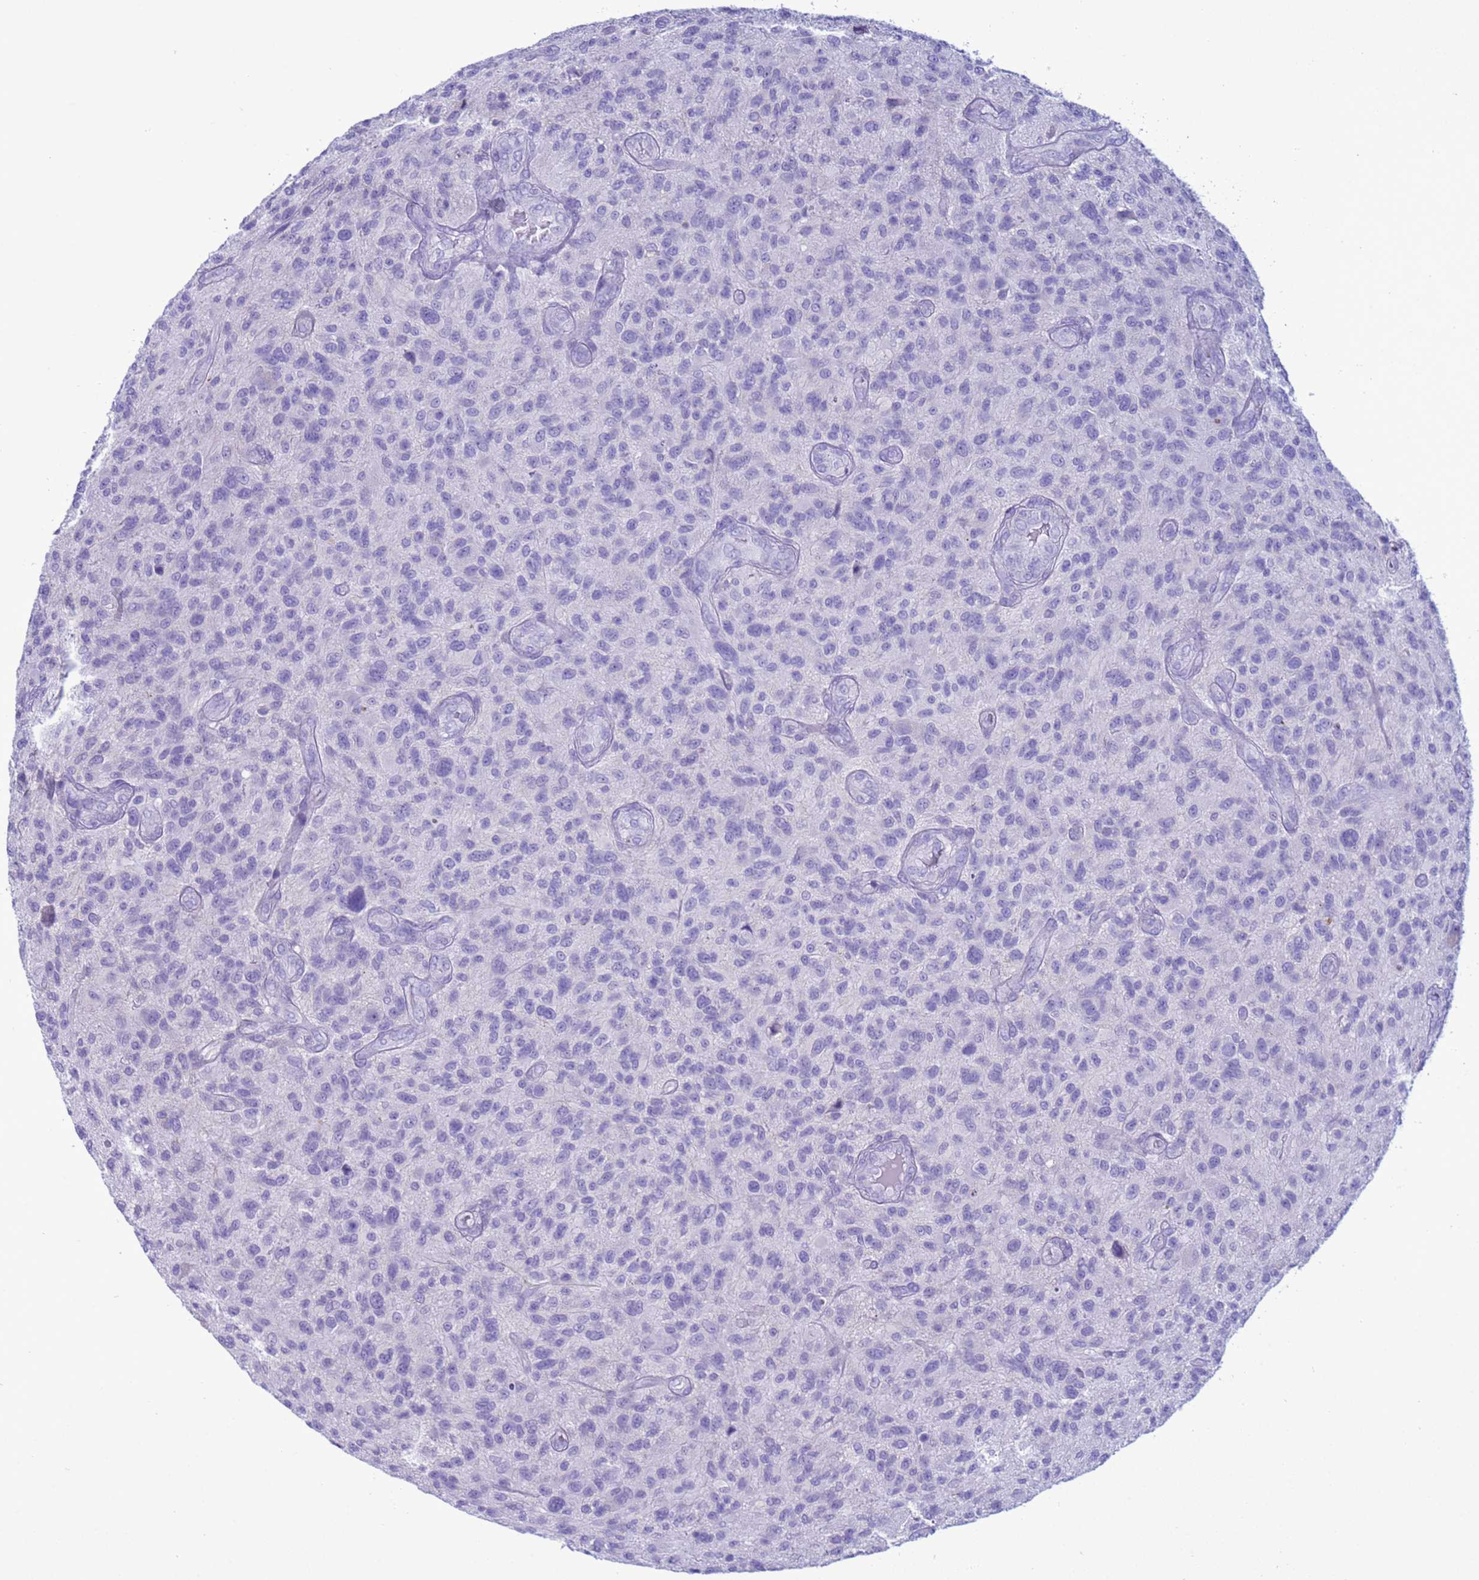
{"staining": {"intensity": "negative", "quantity": "none", "location": "none"}, "tissue": "glioma", "cell_type": "Tumor cells", "image_type": "cancer", "snomed": [{"axis": "morphology", "description": "Glioma, malignant, High grade"}, {"axis": "topography", "description": "Brain"}], "caption": "A histopathology image of human glioma is negative for staining in tumor cells. Nuclei are stained in blue.", "gene": "CST4", "patient": {"sex": "male", "age": 47}}